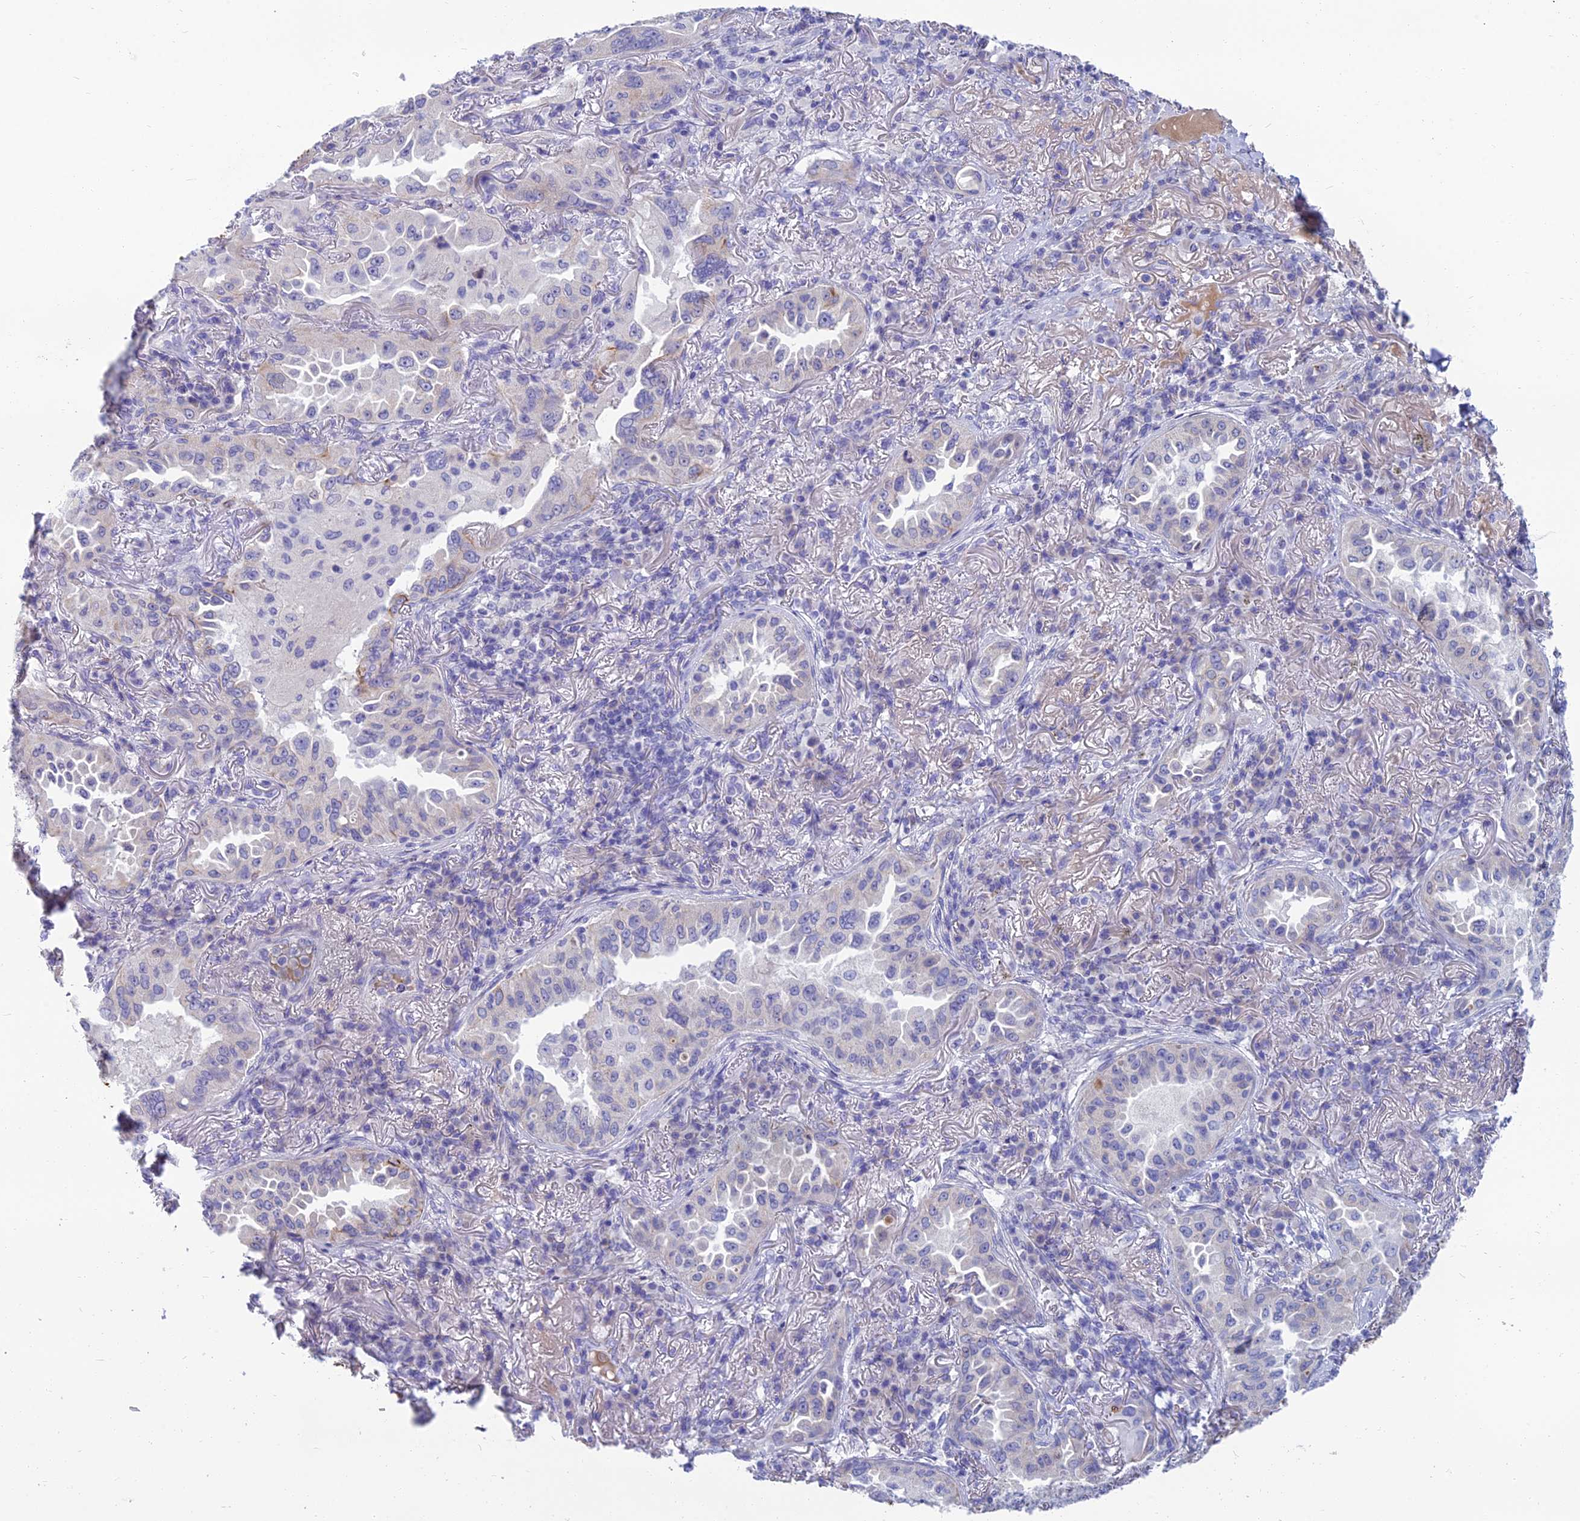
{"staining": {"intensity": "negative", "quantity": "none", "location": "none"}, "tissue": "lung cancer", "cell_type": "Tumor cells", "image_type": "cancer", "snomed": [{"axis": "morphology", "description": "Adenocarcinoma, NOS"}, {"axis": "topography", "description": "Lung"}], "caption": "High power microscopy histopathology image of an immunohistochemistry (IHC) photomicrograph of lung cancer (adenocarcinoma), revealing no significant positivity in tumor cells.", "gene": "SPTLC3", "patient": {"sex": "female", "age": 69}}